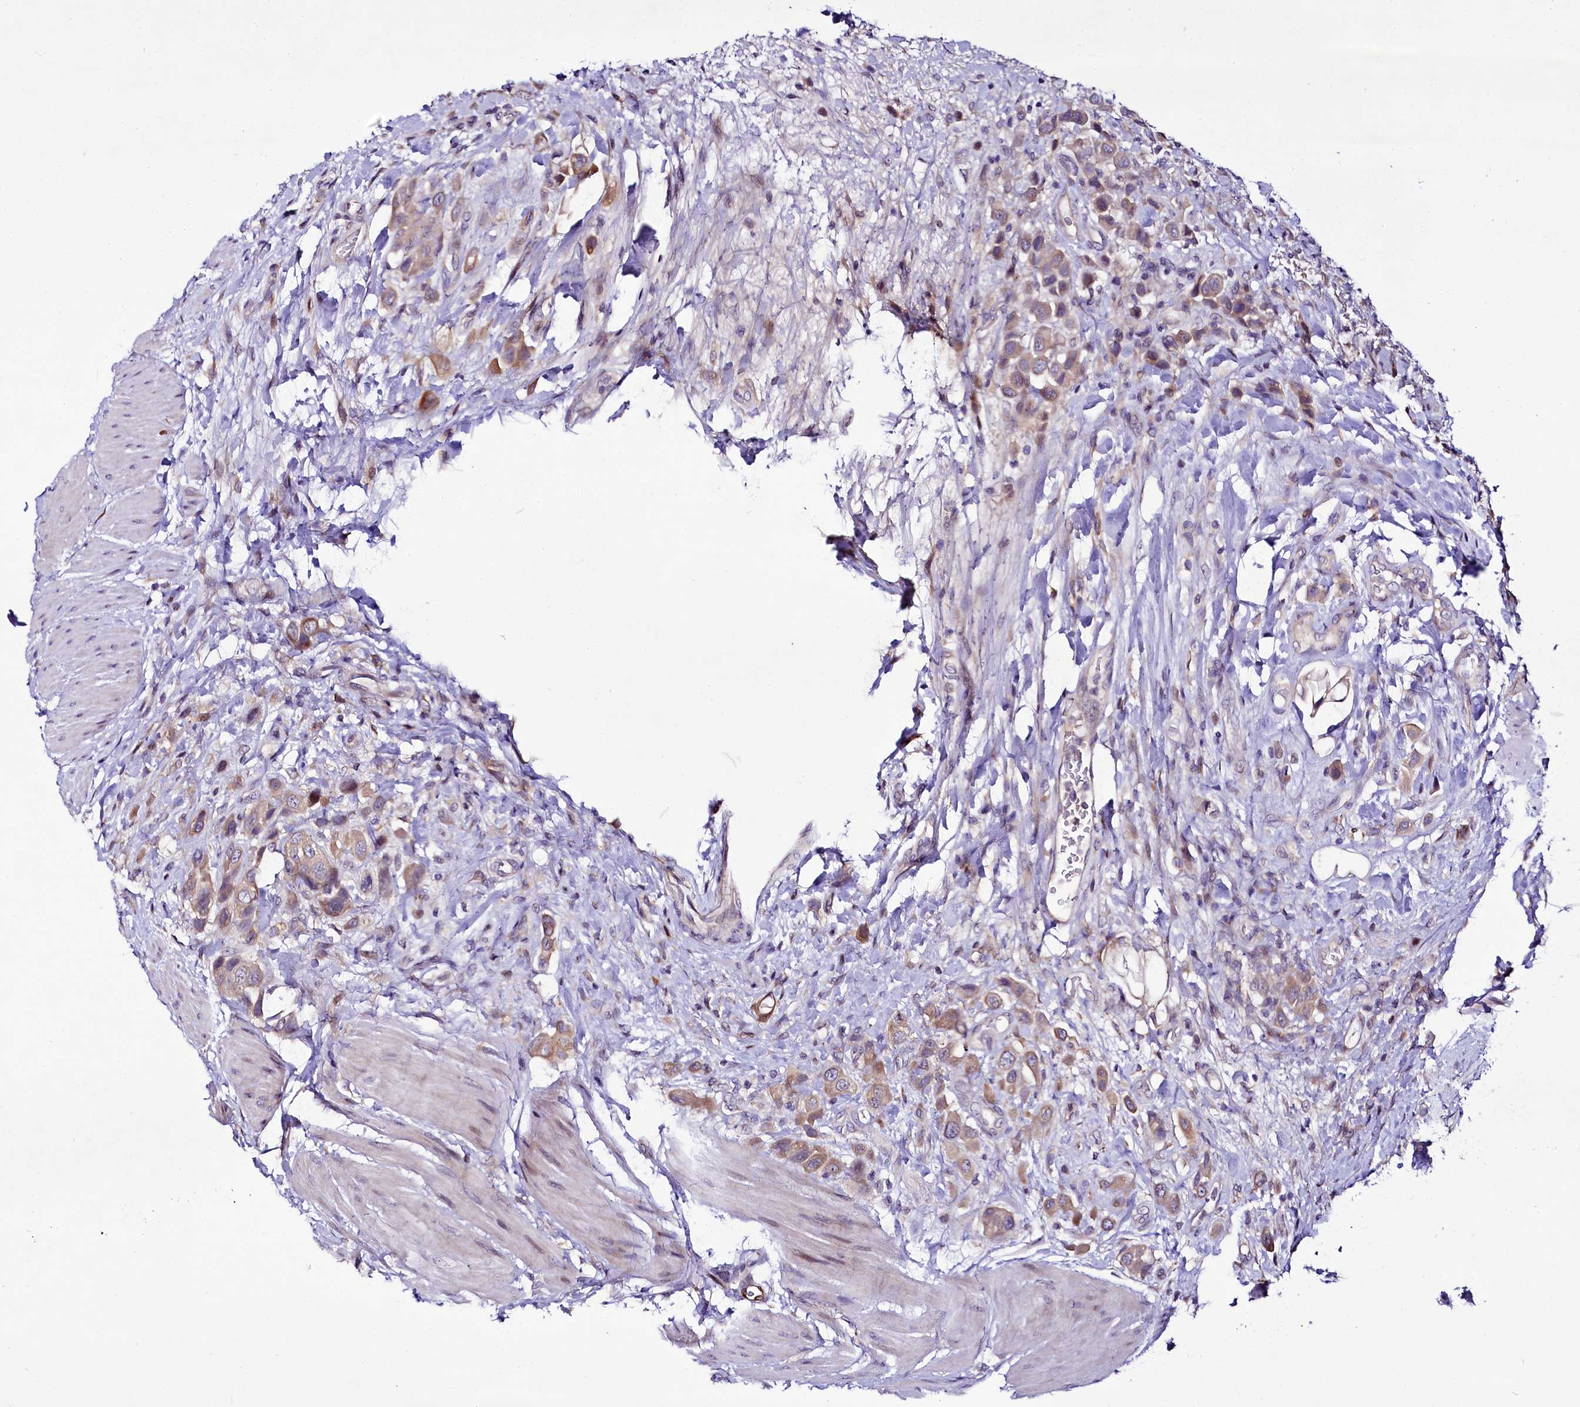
{"staining": {"intensity": "moderate", "quantity": ">75%", "location": "cytoplasmic/membranous"}, "tissue": "urothelial cancer", "cell_type": "Tumor cells", "image_type": "cancer", "snomed": [{"axis": "morphology", "description": "Urothelial carcinoma, High grade"}, {"axis": "topography", "description": "Urinary bladder"}], "caption": "DAB (3,3'-diaminobenzidine) immunohistochemical staining of human urothelial cancer shows moderate cytoplasmic/membranous protein staining in approximately >75% of tumor cells.", "gene": "ZC3H12C", "patient": {"sex": "male", "age": 50}}